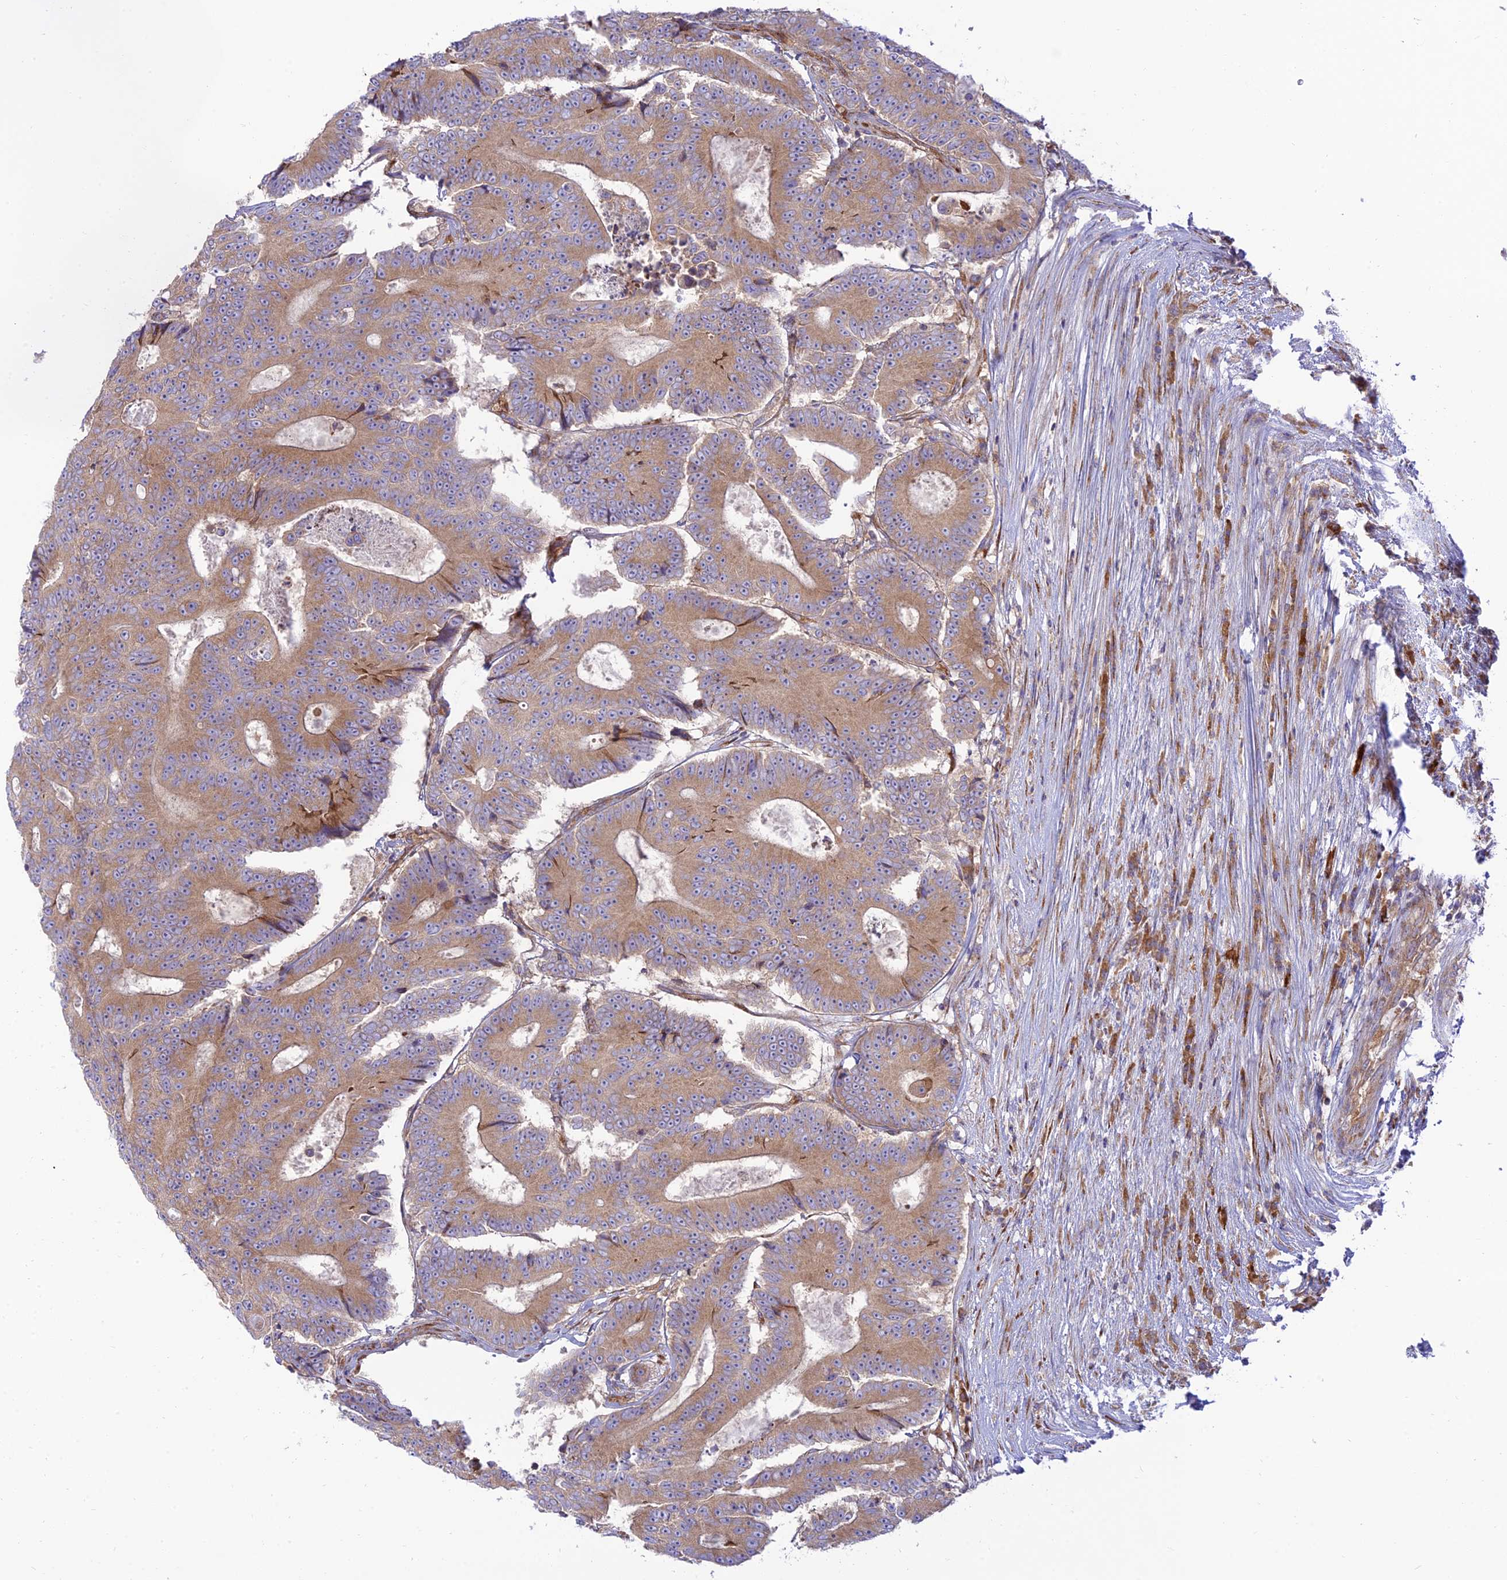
{"staining": {"intensity": "moderate", "quantity": ">75%", "location": "cytoplasmic/membranous"}, "tissue": "colorectal cancer", "cell_type": "Tumor cells", "image_type": "cancer", "snomed": [{"axis": "morphology", "description": "Adenocarcinoma, NOS"}, {"axis": "topography", "description": "Colon"}], "caption": "Protein expression analysis of adenocarcinoma (colorectal) displays moderate cytoplasmic/membranous expression in approximately >75% of tumor cells.", "gene": "PIMREG", "patient": {"sex": "male", "age": 83}}